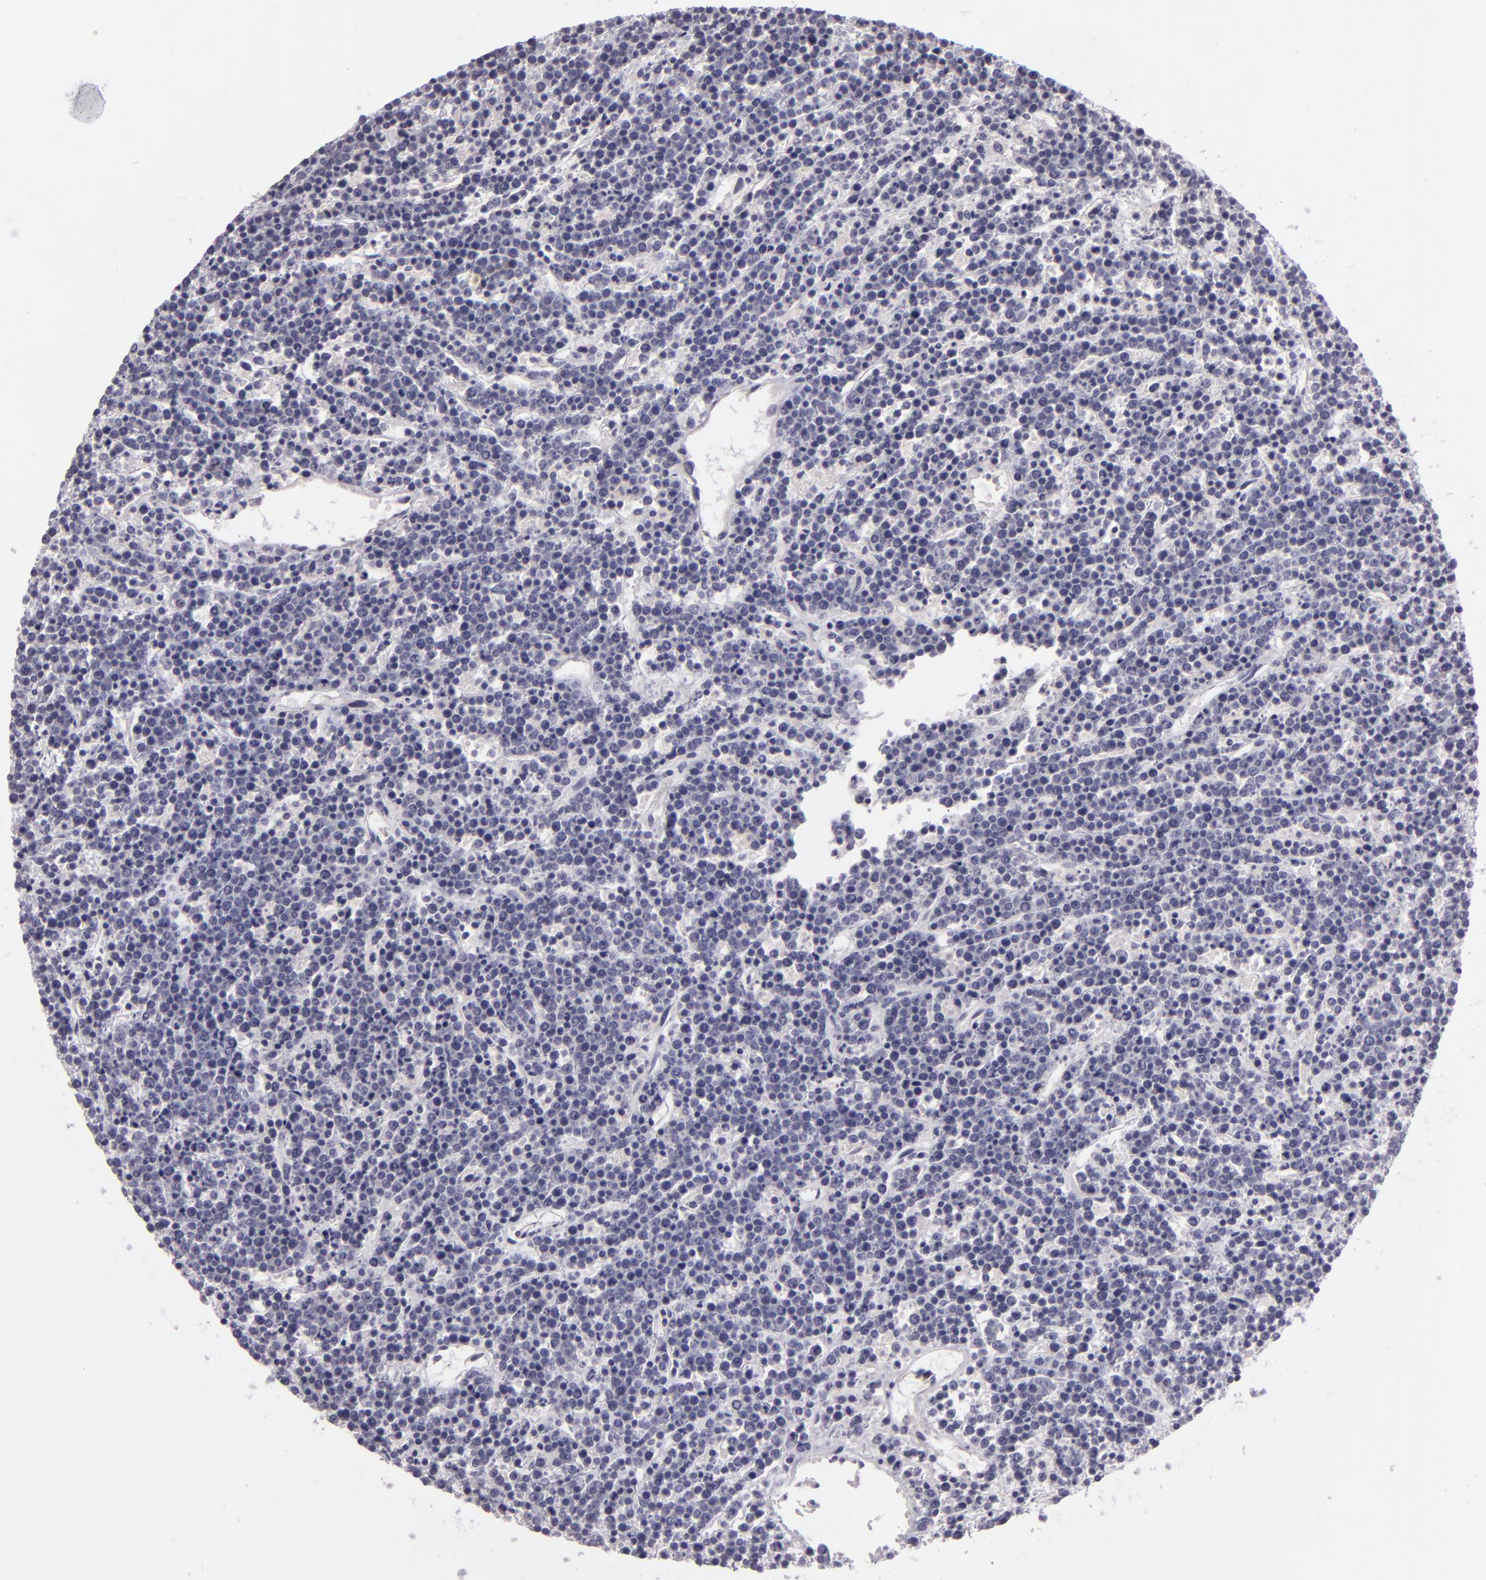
{"staining": {"intensity": "negative", "quantity": "none", "location": "none"}, "tissue": "lymphoma", "cell_type": "Tumor cells", "image_type": "cancer", "snomed": [{"axis": "morphology", "description": "Malignant lymphoma, non-Hodgkin's type, High grade"}, {"axis": "topography", "description": "Ovary"}], "caption": "The immunohistochemistry (IHC) image has no significant staining in tumor cells of lymphoma tissue.", "gene": "EGFL6", "patient": {"sex": "female", "age": 56}}